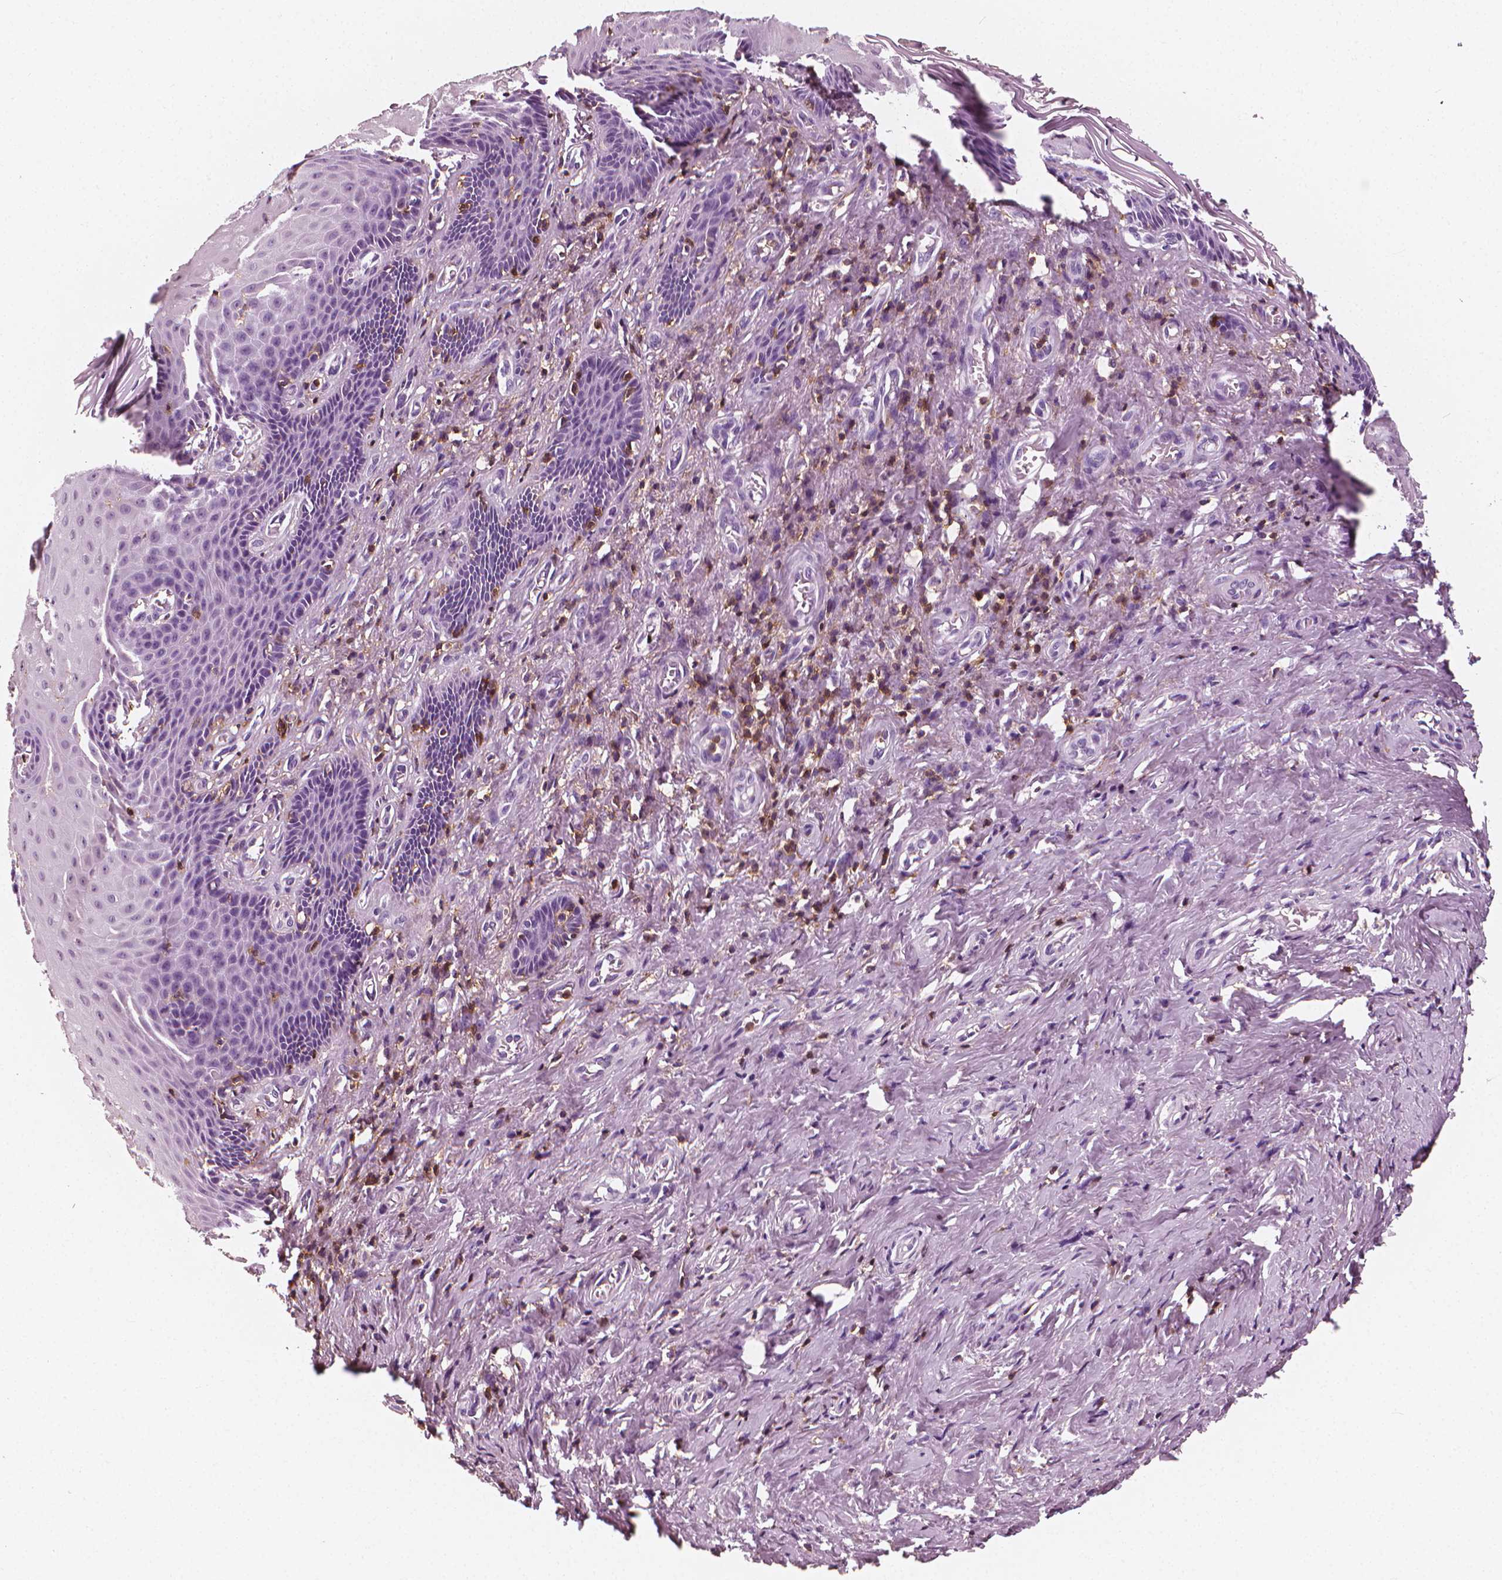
{"staining": {"intensity": "negative", "quantity": "none", "location": "none"}, "tissue": "vagina", "cell_type": "Squamous epithelial cells", "image_type": "normal", "snomed": [{"axis": "morphology", "description": "Normal tissue, NOS"}, {"axis": "topography", "description": "Vagina"}], "caption": "The IHC image has no significant staining in squamous epithelial cells of vagina. (DAB (3,3'-diaminobenzidine) immunohistochemistry with hematoxylin counter stain).", "gene": "PTPRC", "patient": {"sex": "female", "age": 83}}